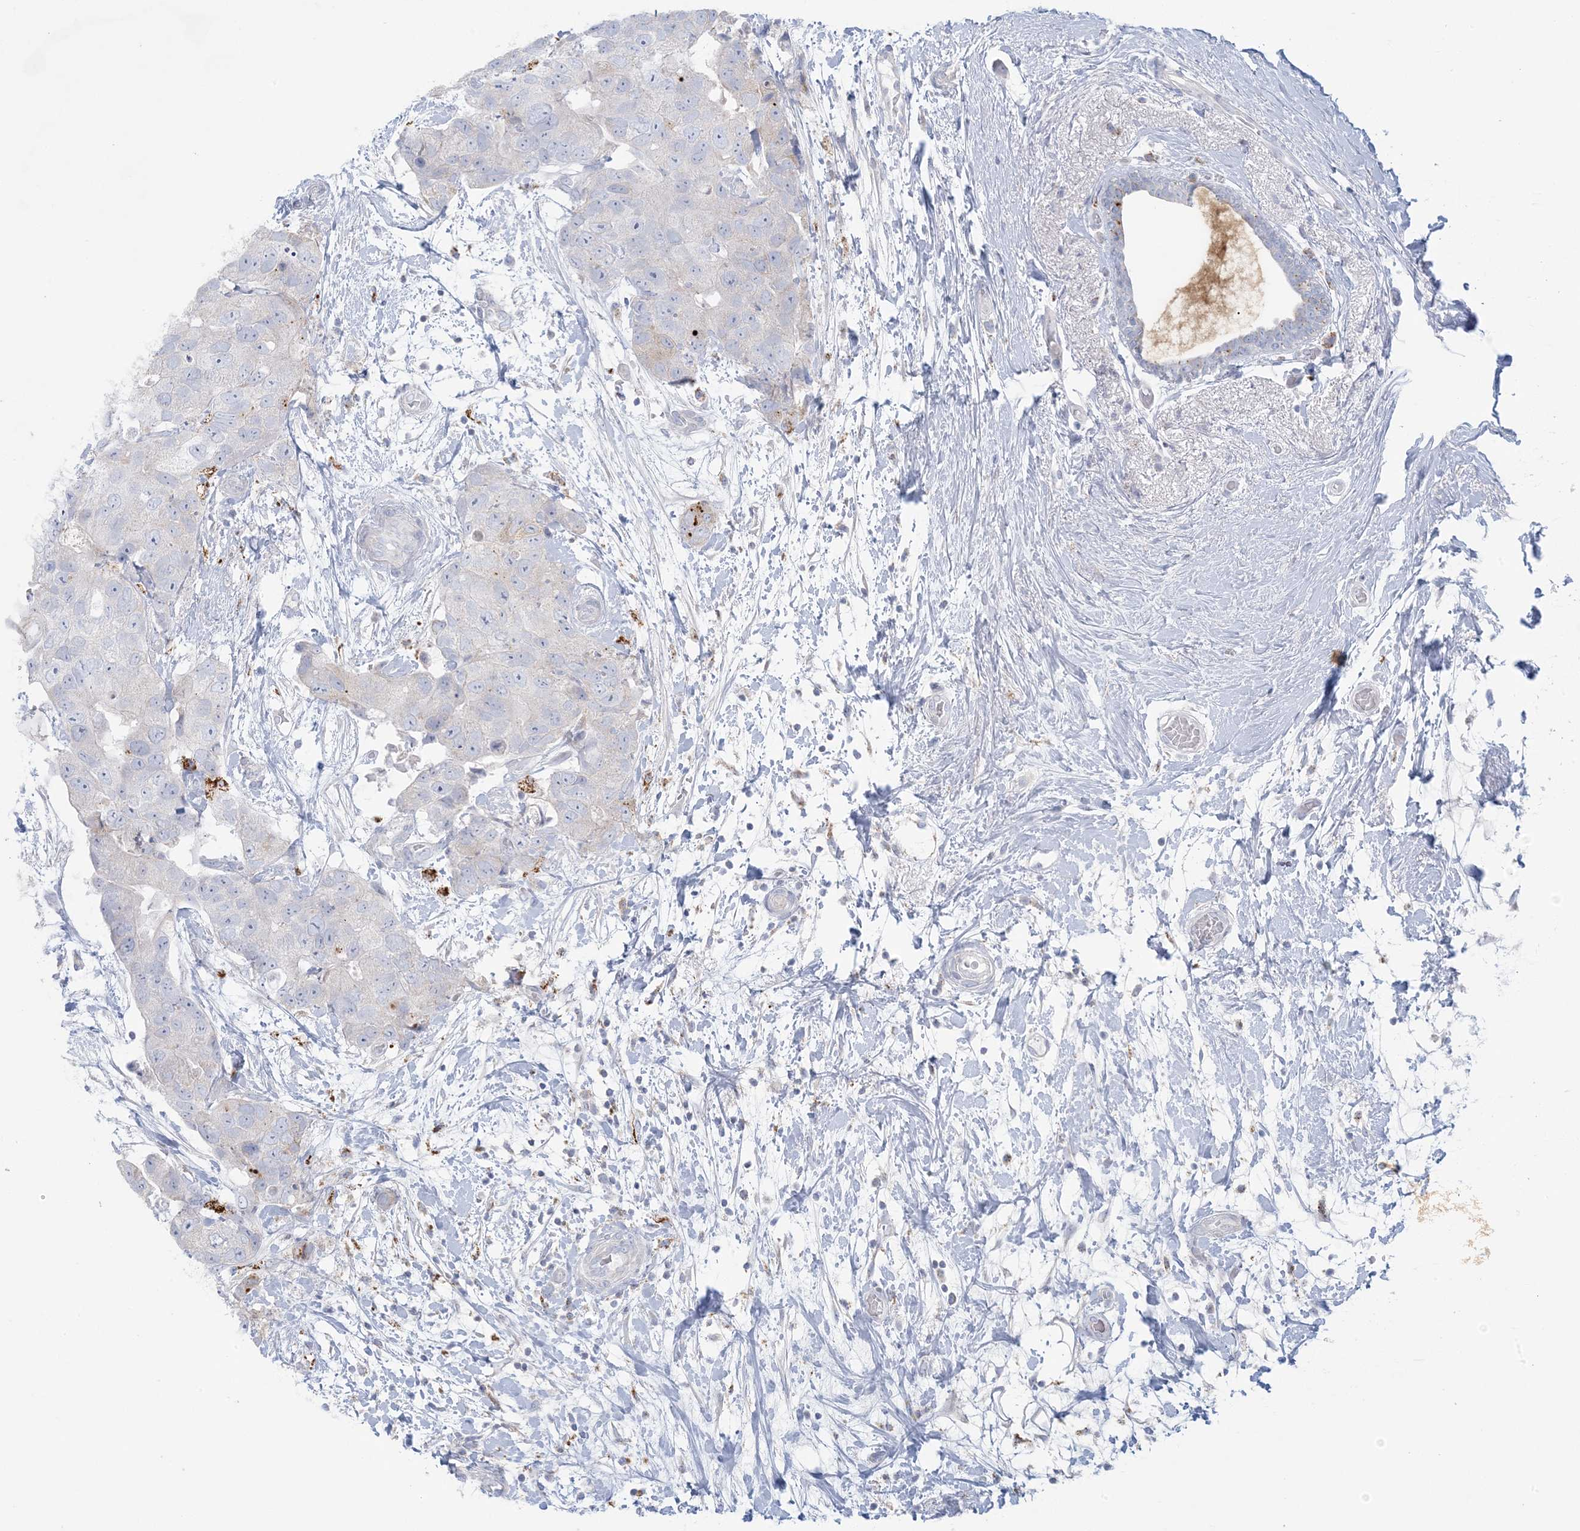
{"staining": {"intensity": "negative", "quantity": "none", "location": "none"}, "tissue": "breast cancer", "cell_type": "Tumor cells", "image_type": "cancer", "snomed": [{"axis": "morphology", "description": "Duct carcinoma"}, {"axis": "topography", "description": "Breast"}], "caption": "Tumor cells are negative for protein expression in human breast cancer. (Brightfield microscopy of DAB IHC at high magnification).", "gene": "KCTD6", "patient": {"sex": "female", "age": 62}}